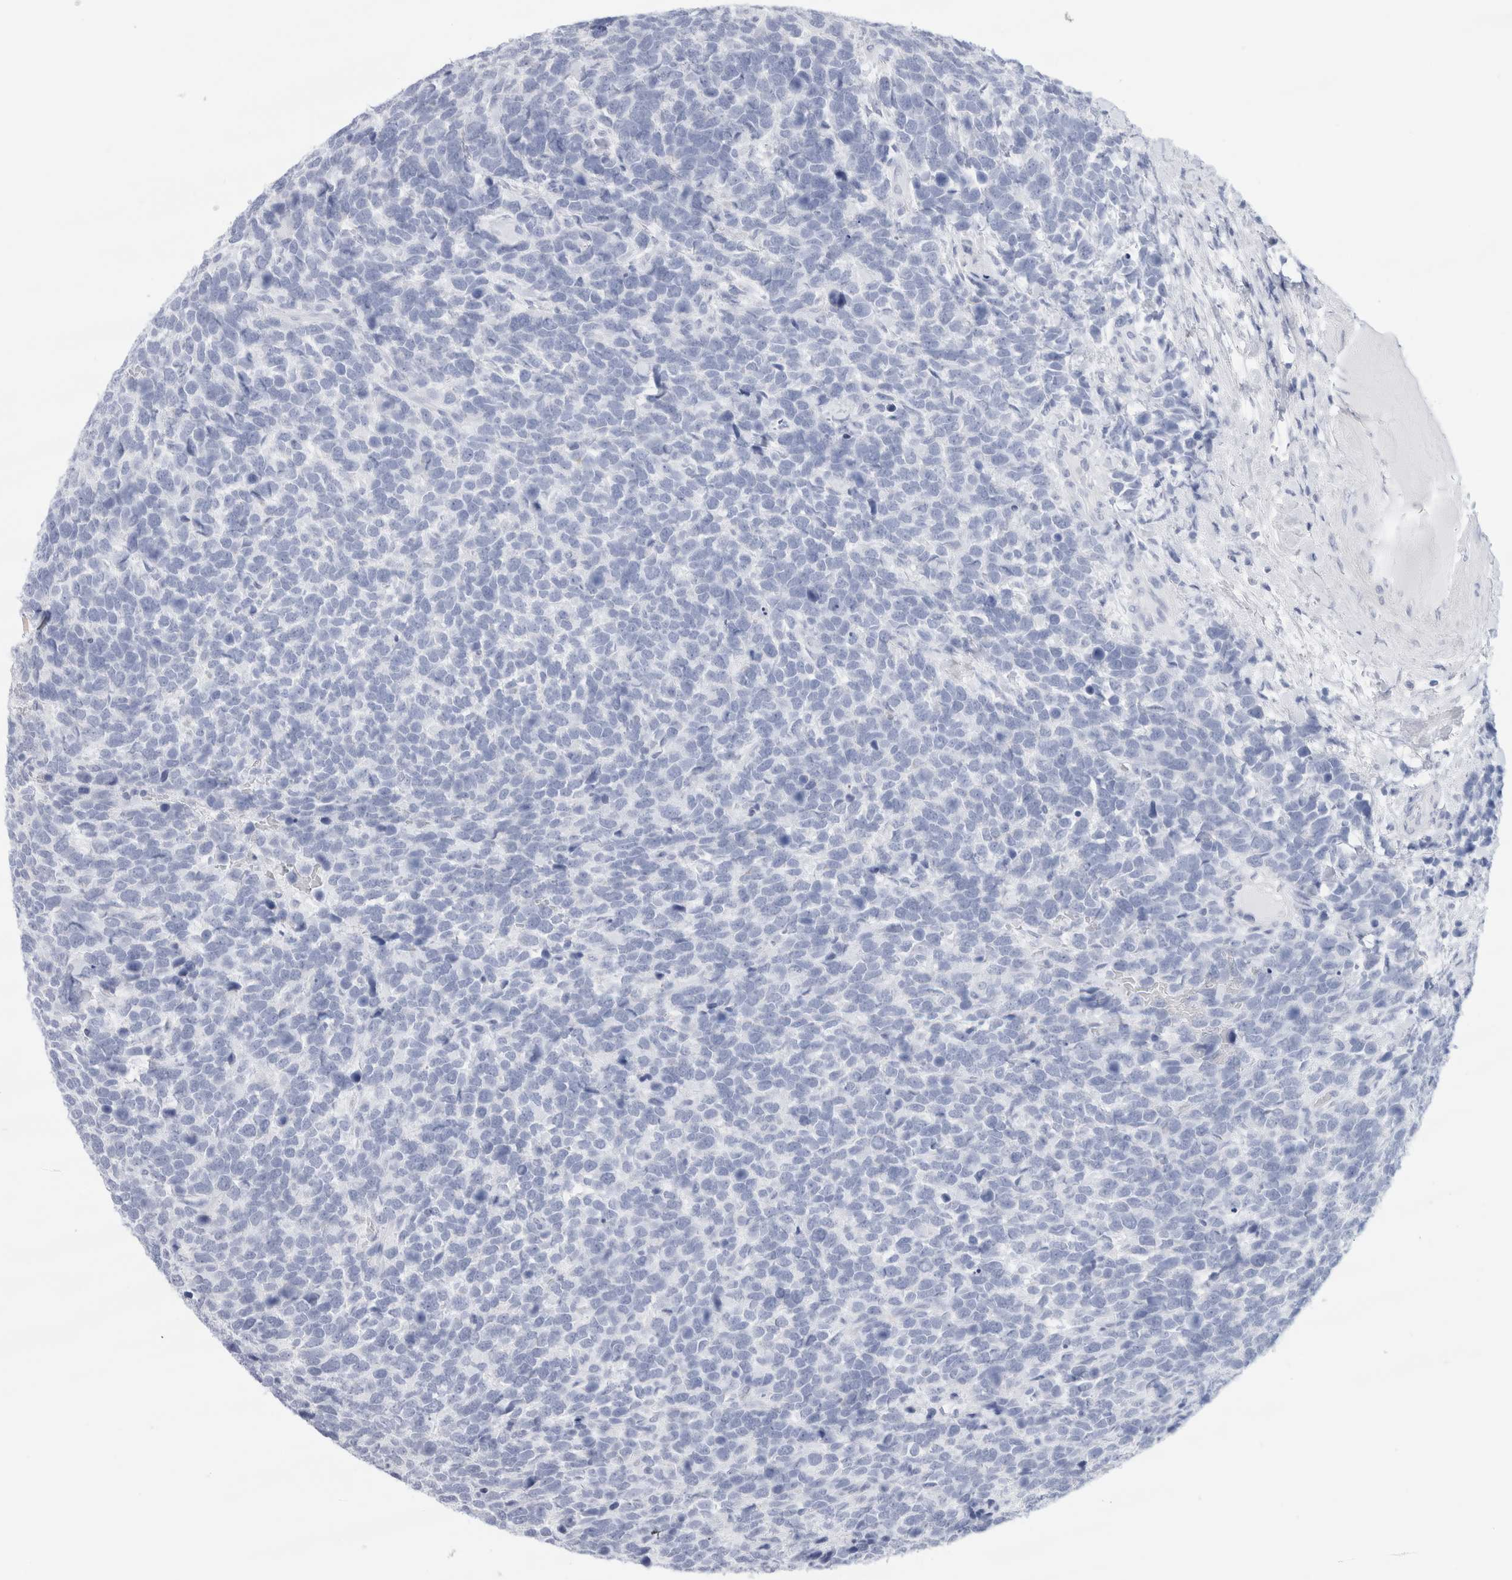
{"staining": {"intensity": "negative", "quantity": "none", "location": "none"}, "tissue": "urothelial cancer", "cell_type": "Tumor cells", "image_type": "cancer", "snomed": [{"axis": "morphology", "description": "Urothelial carcinoma, High grade"}, {"axis": "topography", "description": "Urinary bladder"}], "caption": "High magnification brightfield microscopy of urothelial carcinoma (high-grade) stained with DAB (3,3'-diaminobenzidine) (brown) and counterstained with hematoxylin (blue): tumor cells show no significant expression.", "gene": "ECHDC2", "patient": {"sex": "female", "age": 82}}